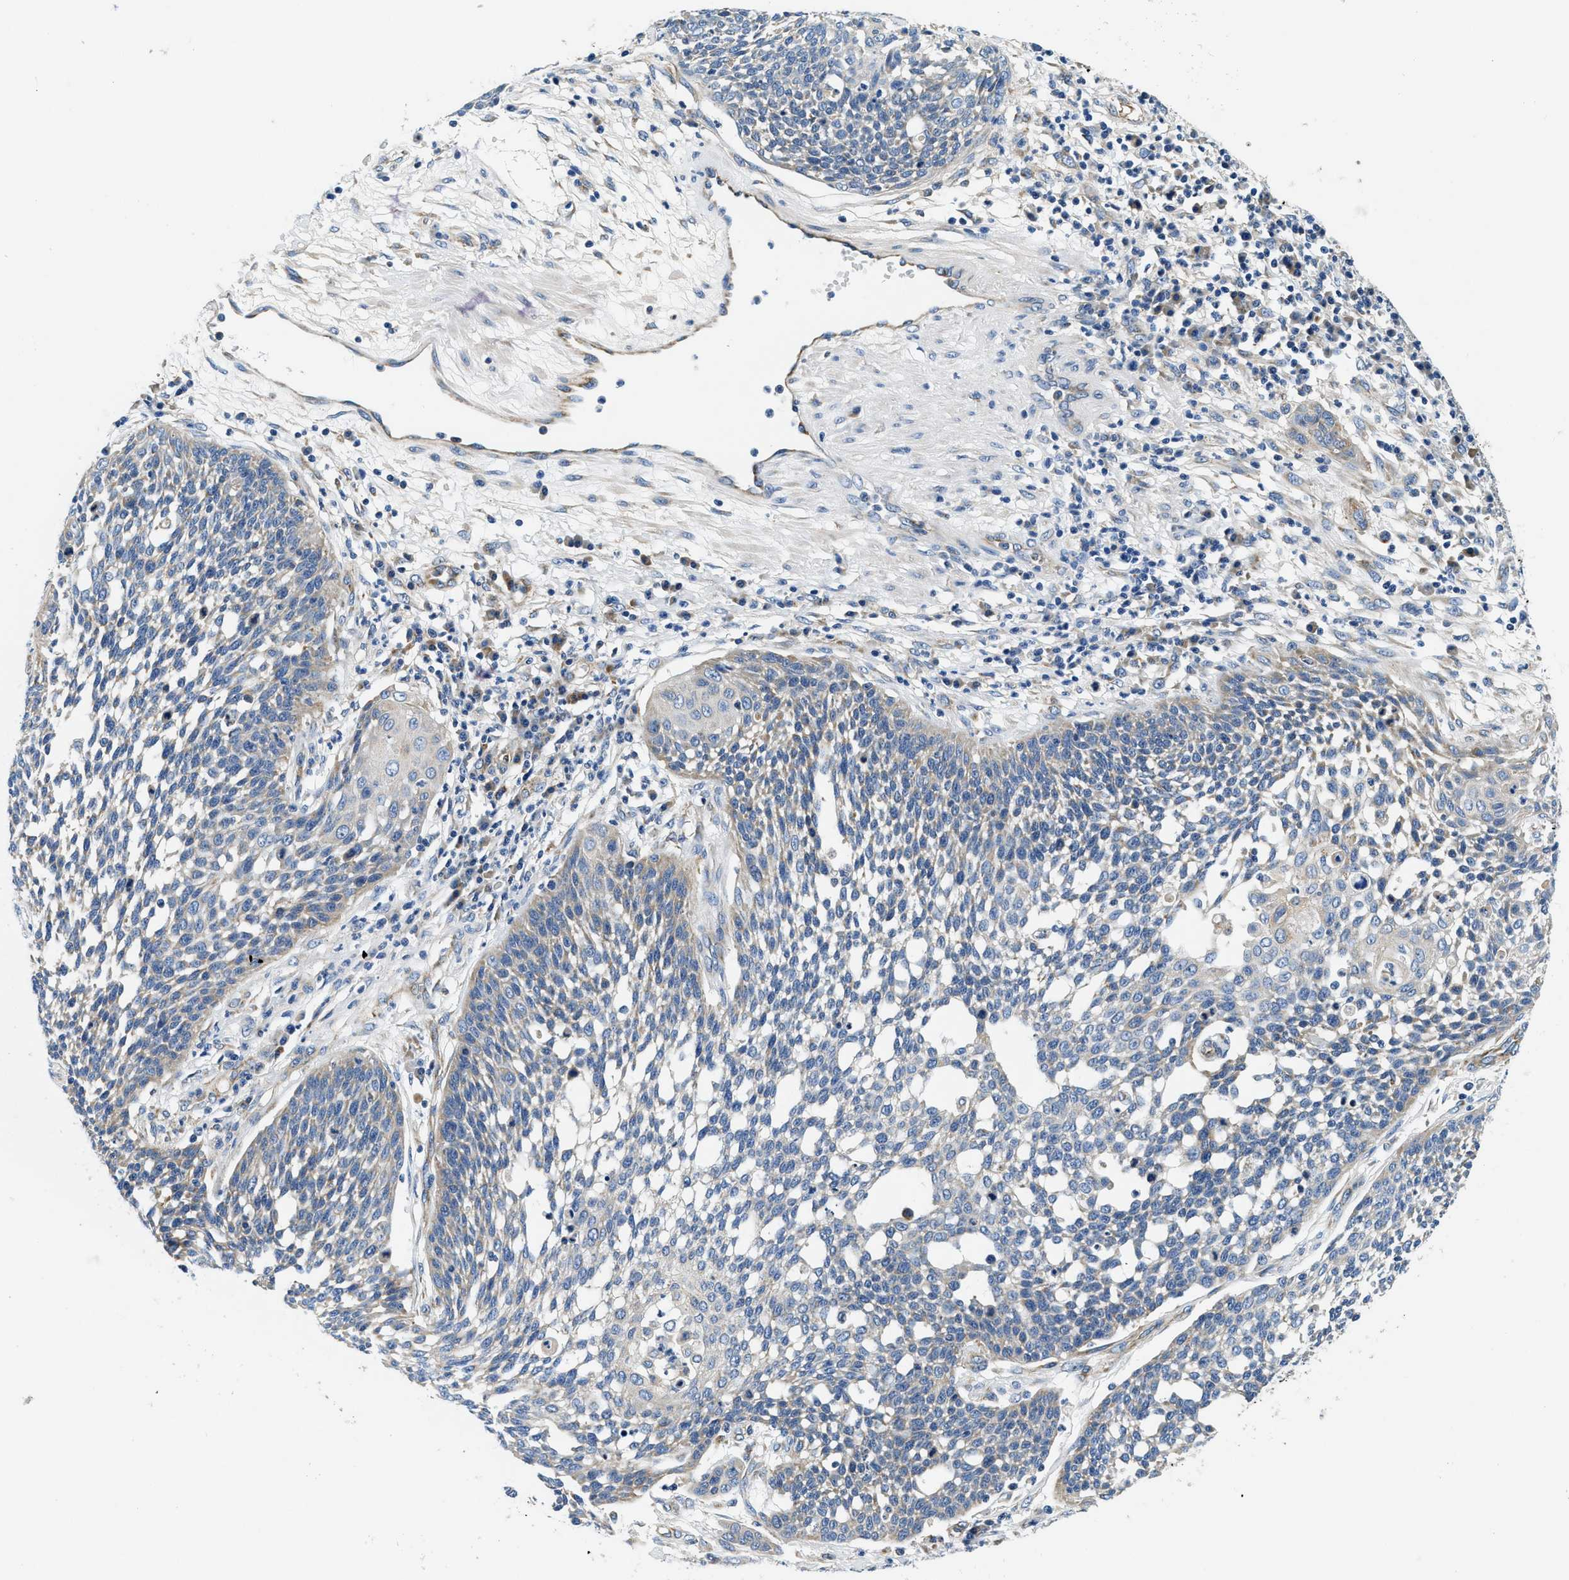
{"staining": {"intensity": "negative", "quantity": "none", "location": "none"}, "tissue": "cervical cancer", "cell_type": "Tumor cells", "image_type": "cancer", "snomed": [{"axis": "morphology", "description": "Squamous cell carcinoma, NOS"}, {"axis": "topography", "description": "Cervix"}], "caption": "Human cervical squamous cell carcinoma stained for a protein using IHC exhibits no positivity in tumor cells.", "gene": "SAMD4B", "patient": {"sex": "female", "age": 34}}